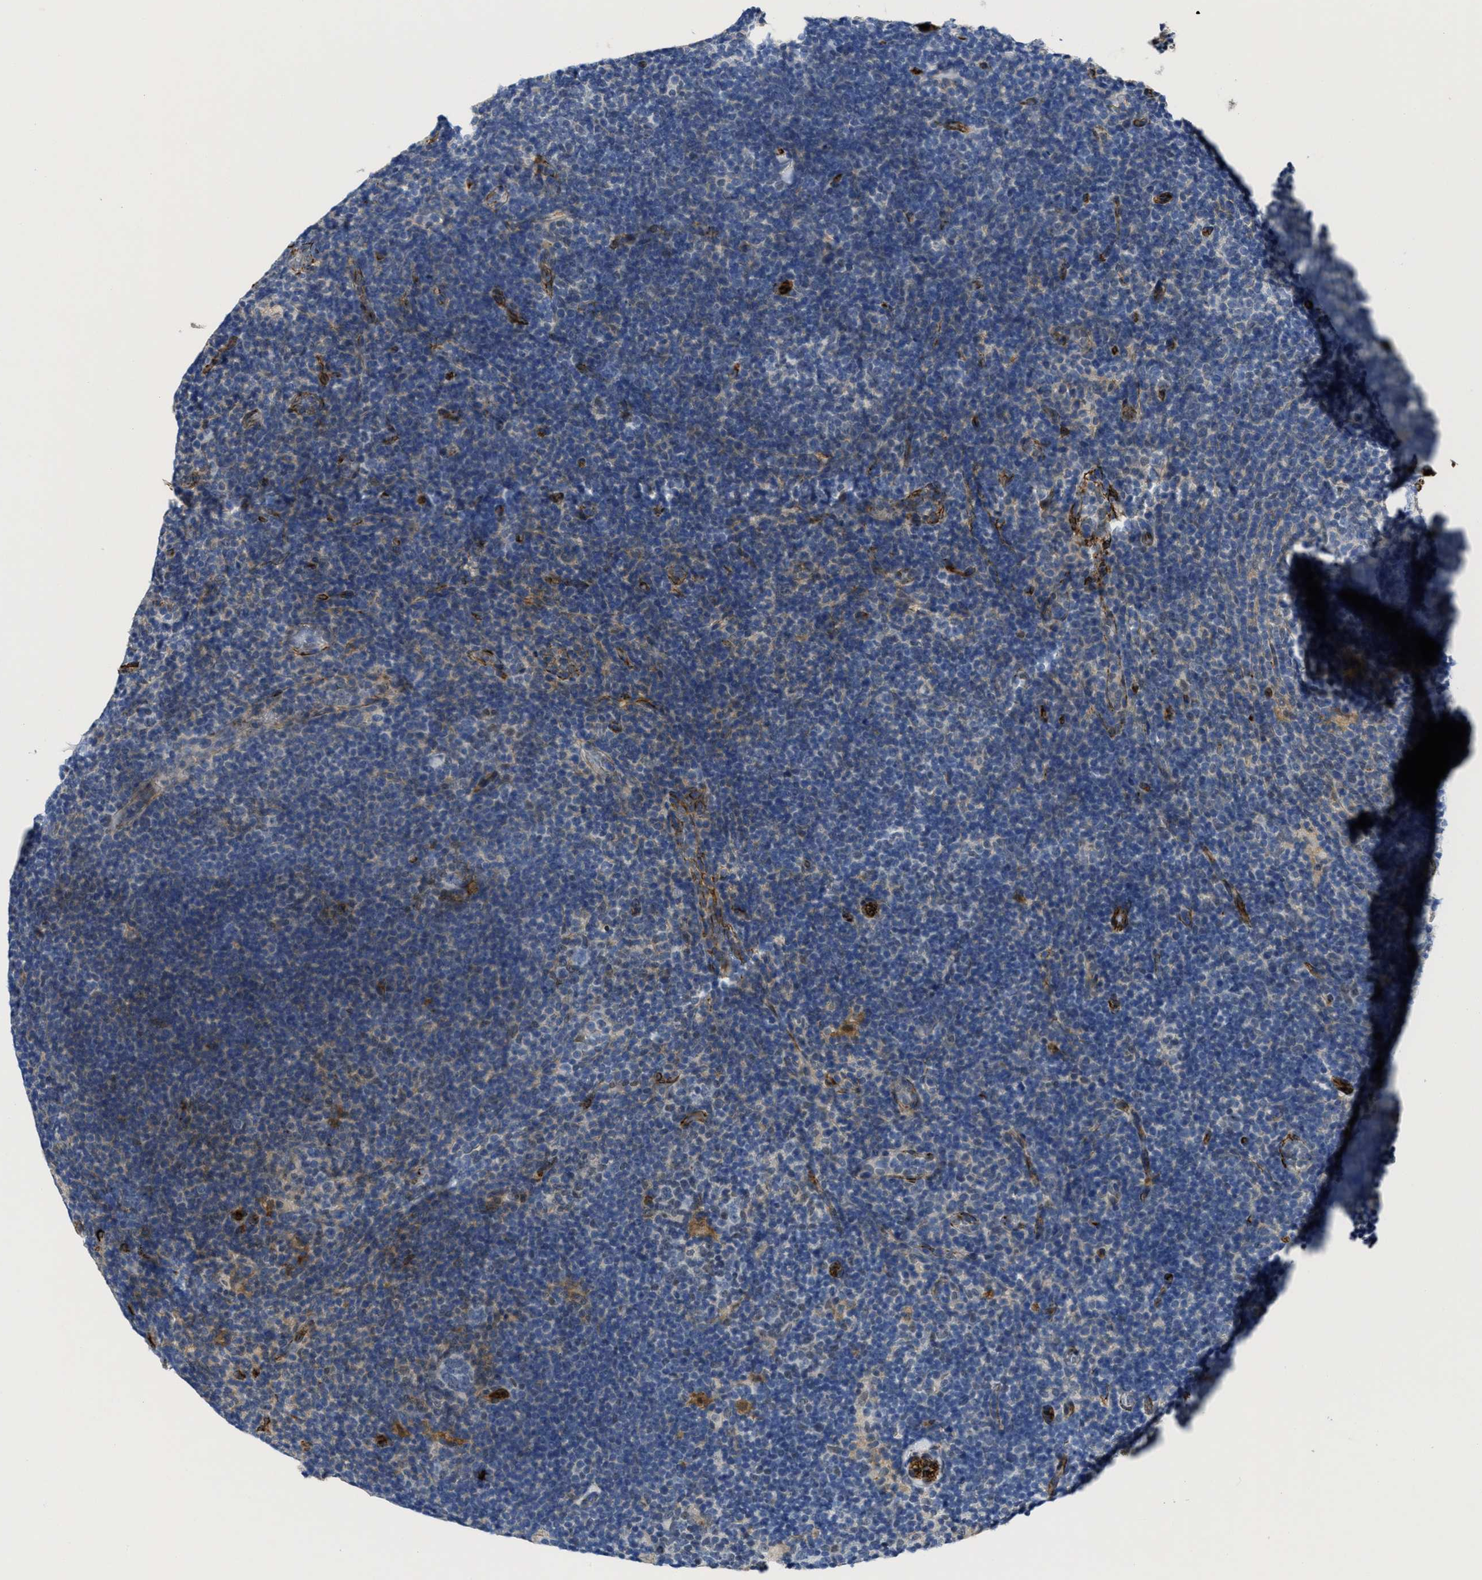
{"staining": {"intensity": "negative", "quantity": "none", "location": "none"}, "tissue": "lymphoma", "cell_type": "Tumor cells", "image_type": "cancer", "snomed": [{"axis": "morphology", "description": "Hodgkin's disease, NOS"}, {"axis": "topography", "description": "Lymph node"}], "caption": "Tumor cells show no significant positivity in Hodgkin's disease.", "gene": "NAB1", "patient": {"sex": "female", "age": 57}}